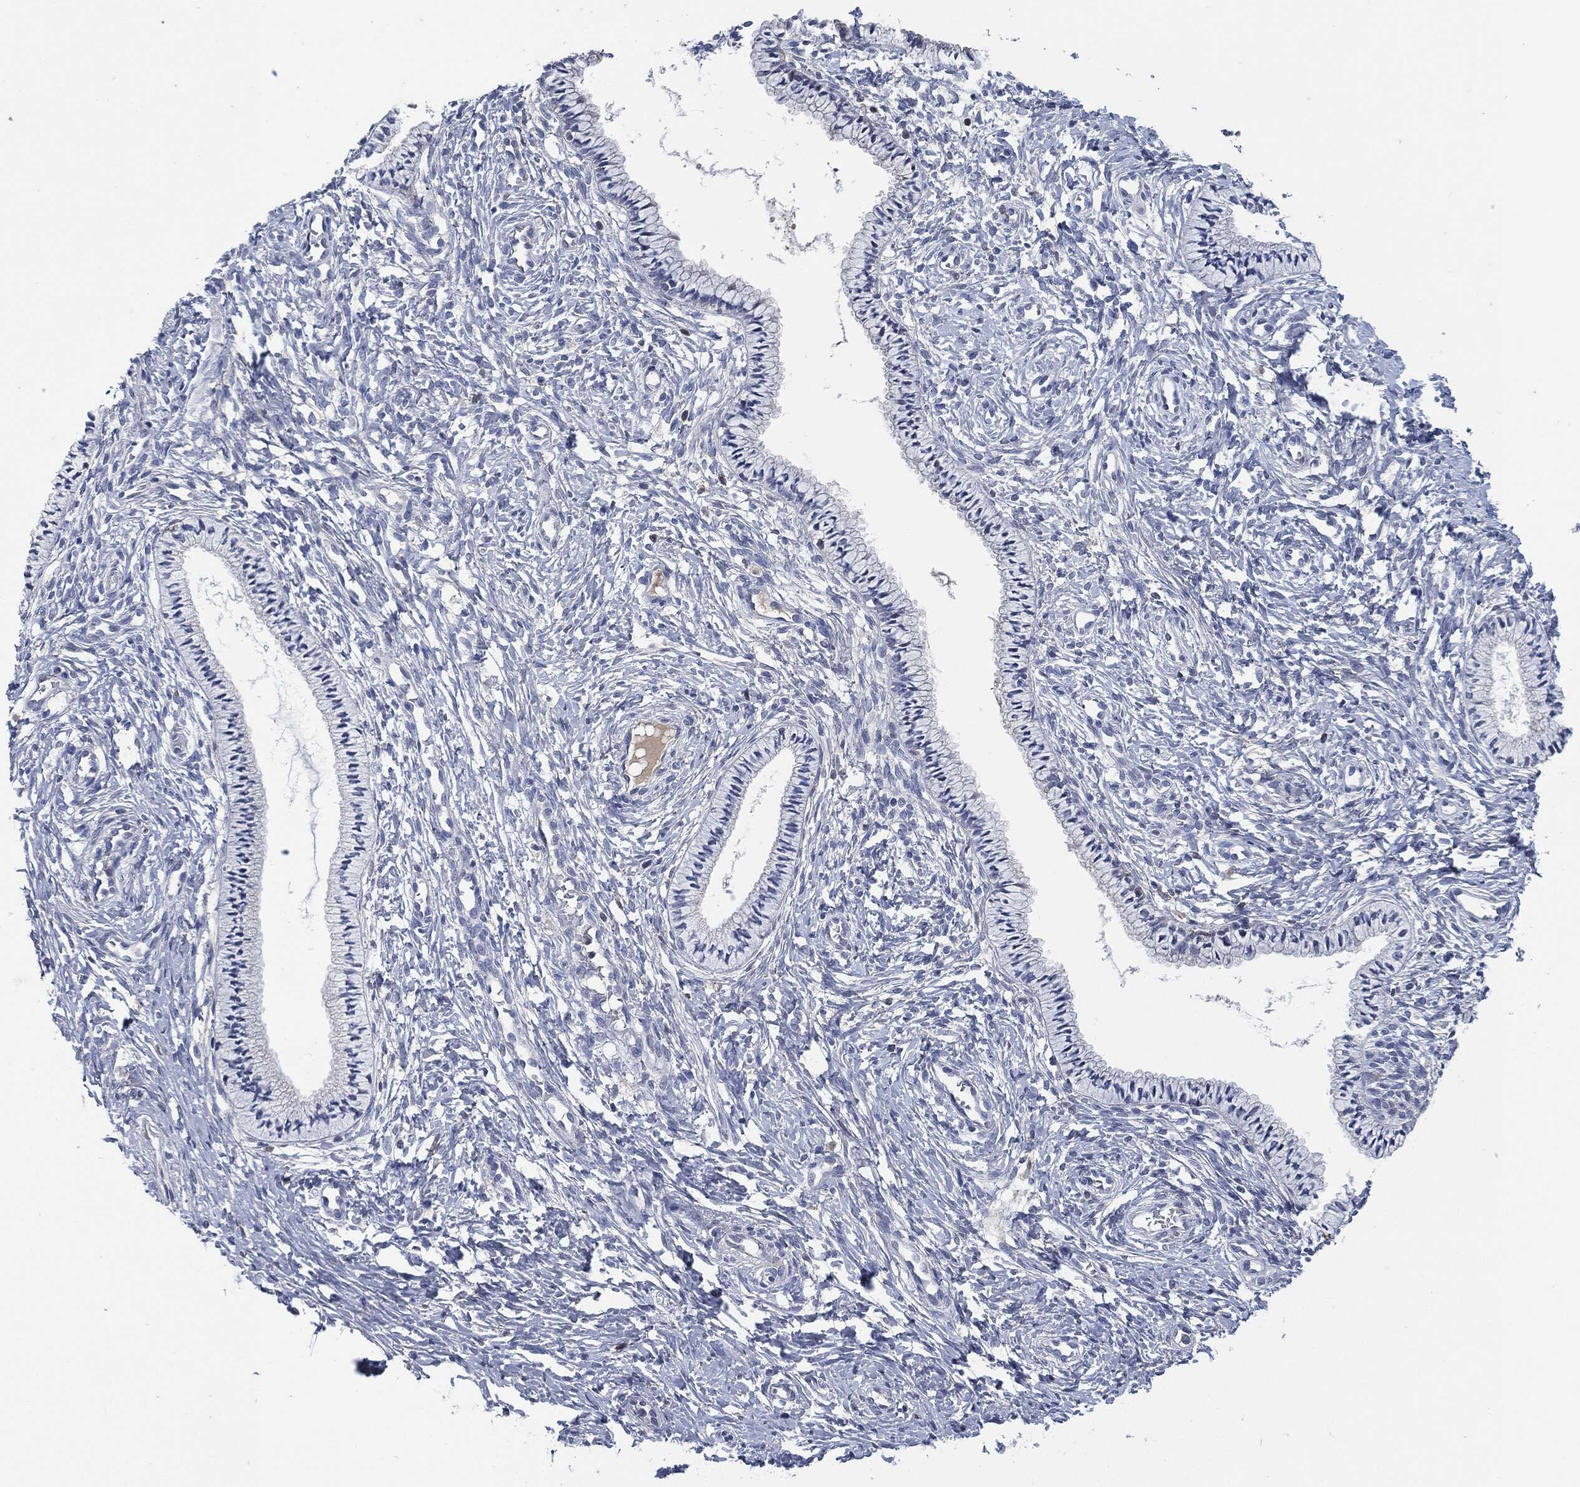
{"staining": {"intensity": "negative", "quantity": "none", "location": "none"}, "tissue": "cervix", "cell_type": "Glandular cells", "image_type": "normal", "snomed": [{"axis": "morphology", "description": "Normal tissue, NOS"}, {"axis": "topography", "description": "Cervix"}], "caption": "Glandular cells show no significant expression in normal cervix.", "gene": "IL2RG", "patient": {"sex": "female", "age": 39}}